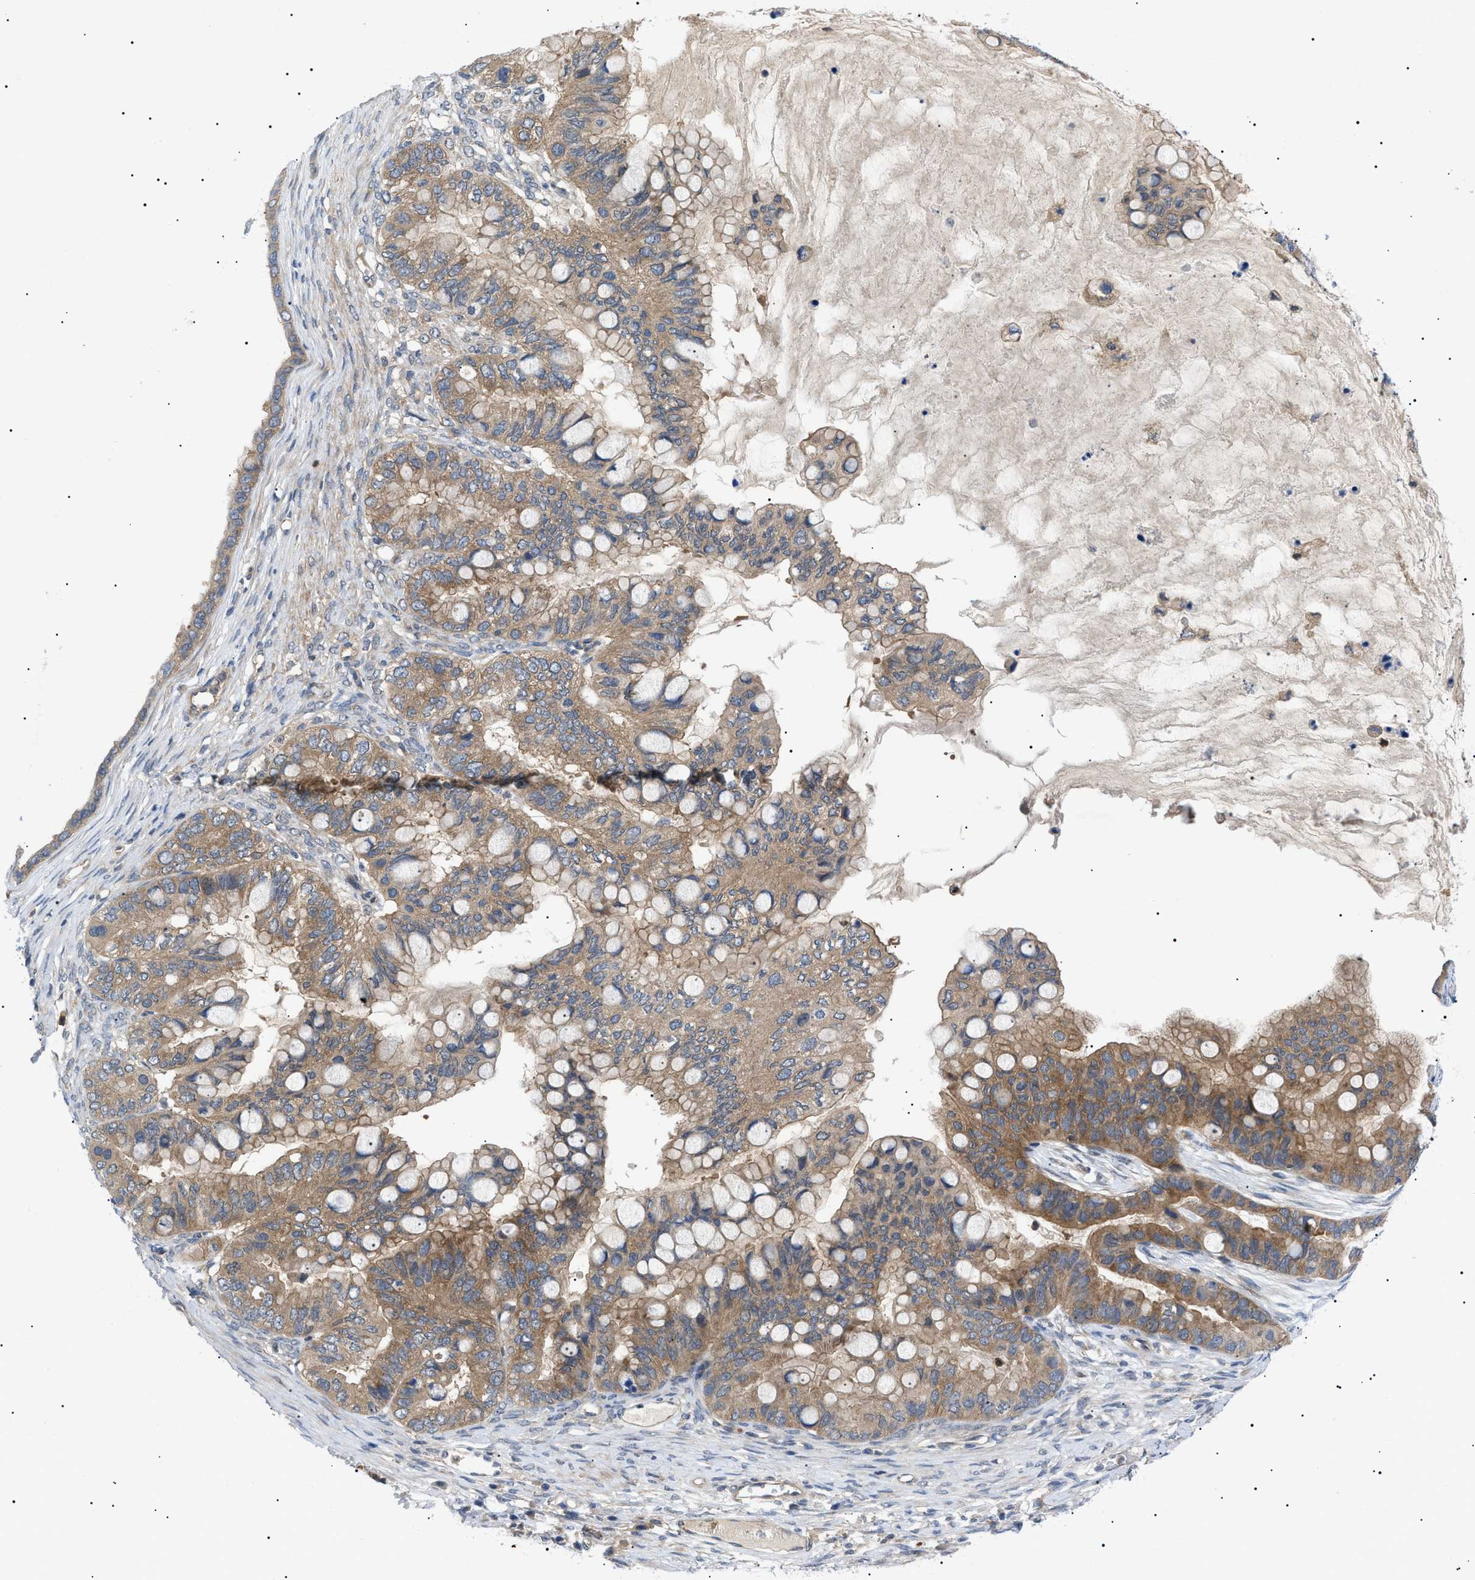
{"staining": {"intensity": "moderate", "quantity": ">75%", "location": "cytoplasmic/membranous"}, "tissue": "ovarian cancer", "cell_type": "Tumor cells", "image_type": "cancer", "snomed": [{"axis": "morphology", "description": "Cystadenocarcinoma, mucinous, NOS"}, {"axis": "topography", "description": "Ovary"}], "caption": "Ovarian cancer (mucinous cystadenocarcinoma) stained for a protein (brown) displays moderate cytoplasmic/membranous positive expression in approximately >75% of tumor cells.", "gene": "RIPK1", "patient": {"sex": "female", "age": 80}}